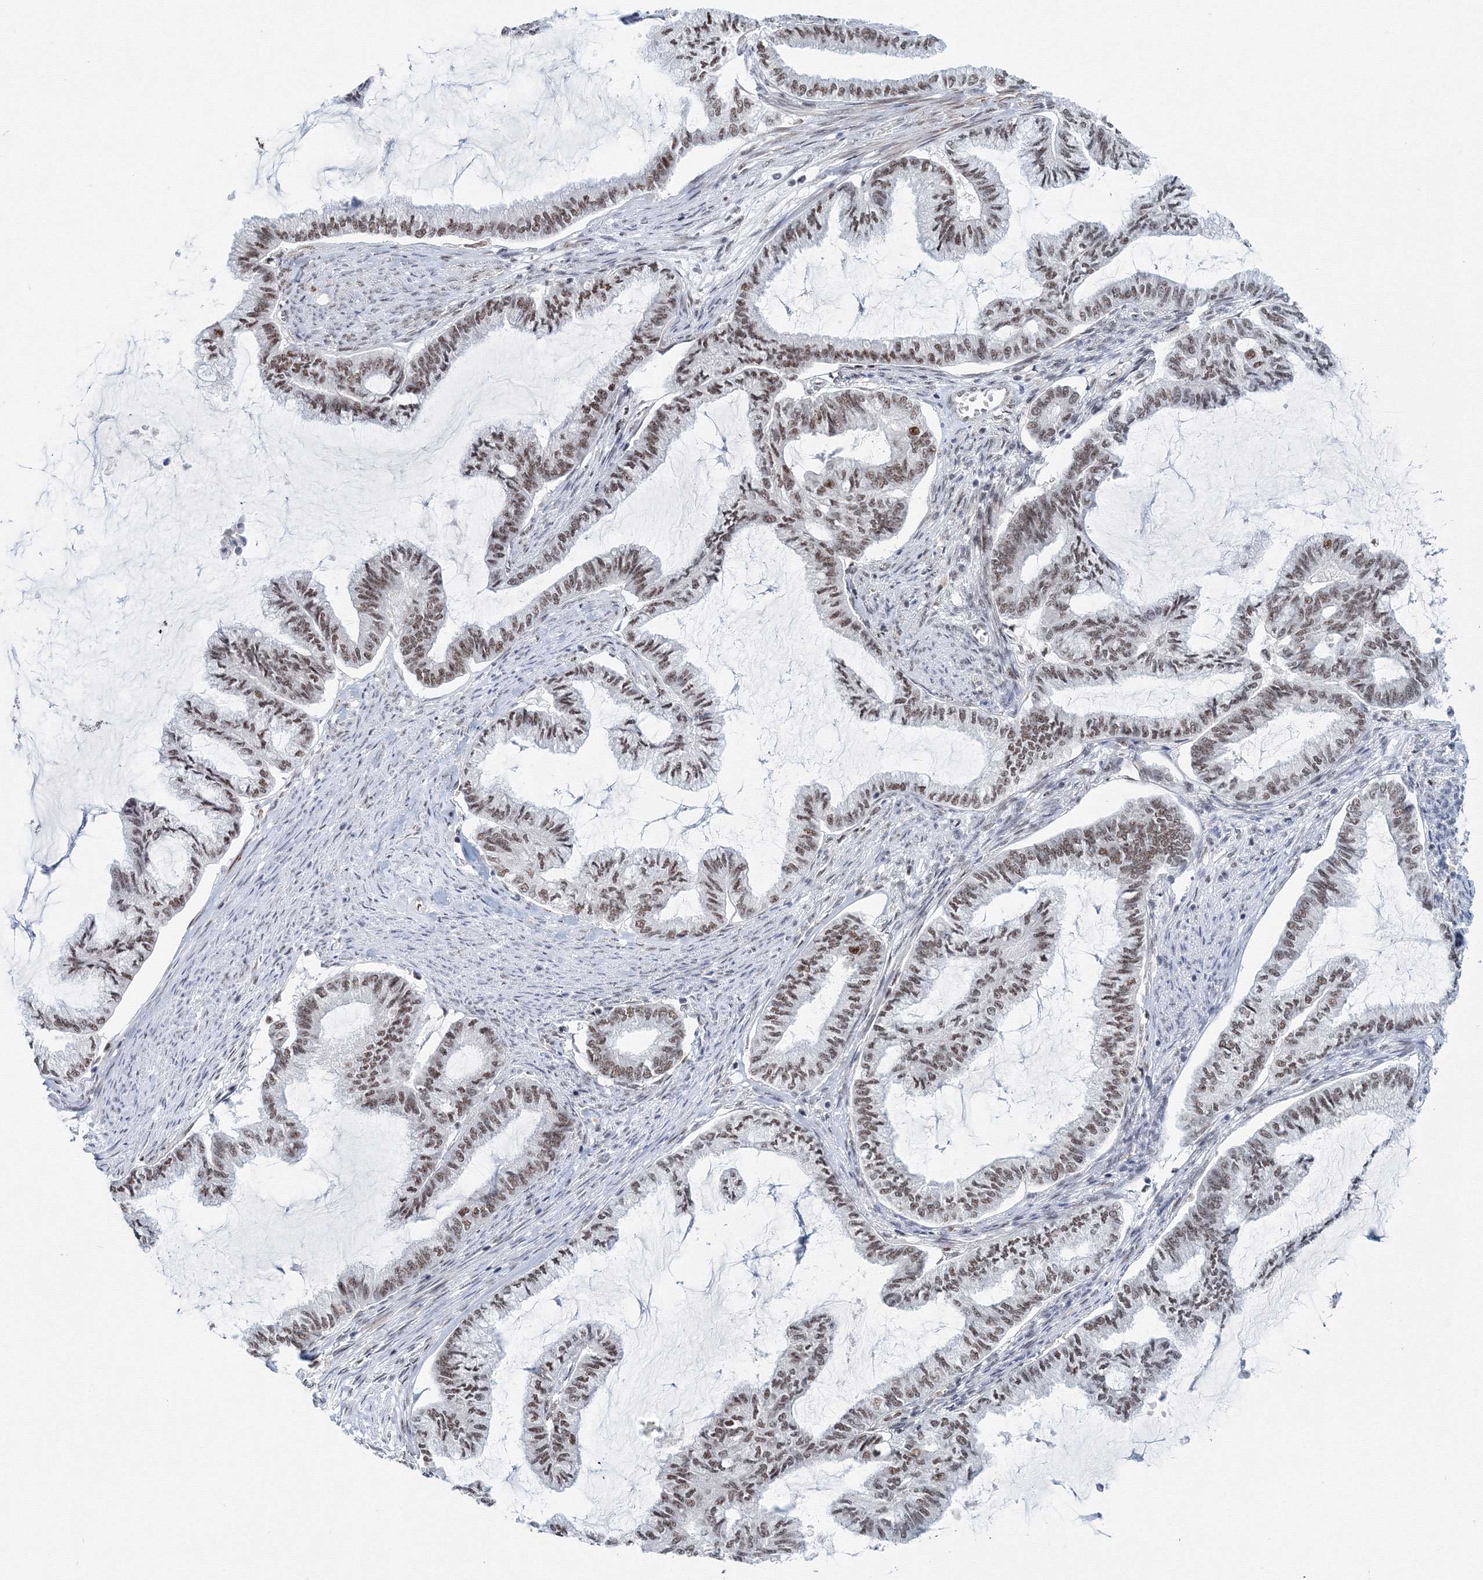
{"staining": {"intensity": "moderate", "quantity": ">75%", "location": "nuclear"}, "tissue": "endometrial cancer", "cell_type": "Tumor cells", "image_type": "cancer", "snomed": [{"axis": "morphology", "description": "Adenocarcinoma, NOS"}, {"axis": "topography", "description": "Endometrium"}], "caption": "Immunohistochemistry (IHC) of human adenocarcinoma (endometrial) exhibits medium levels of moderate nuclear positivity in about >75% of tumor cells. (brown staining indicates protein expression, while blue staining denotes nuclei).", "gene": "SF3B6", "patient": {"sex": "female", "age": 86}}